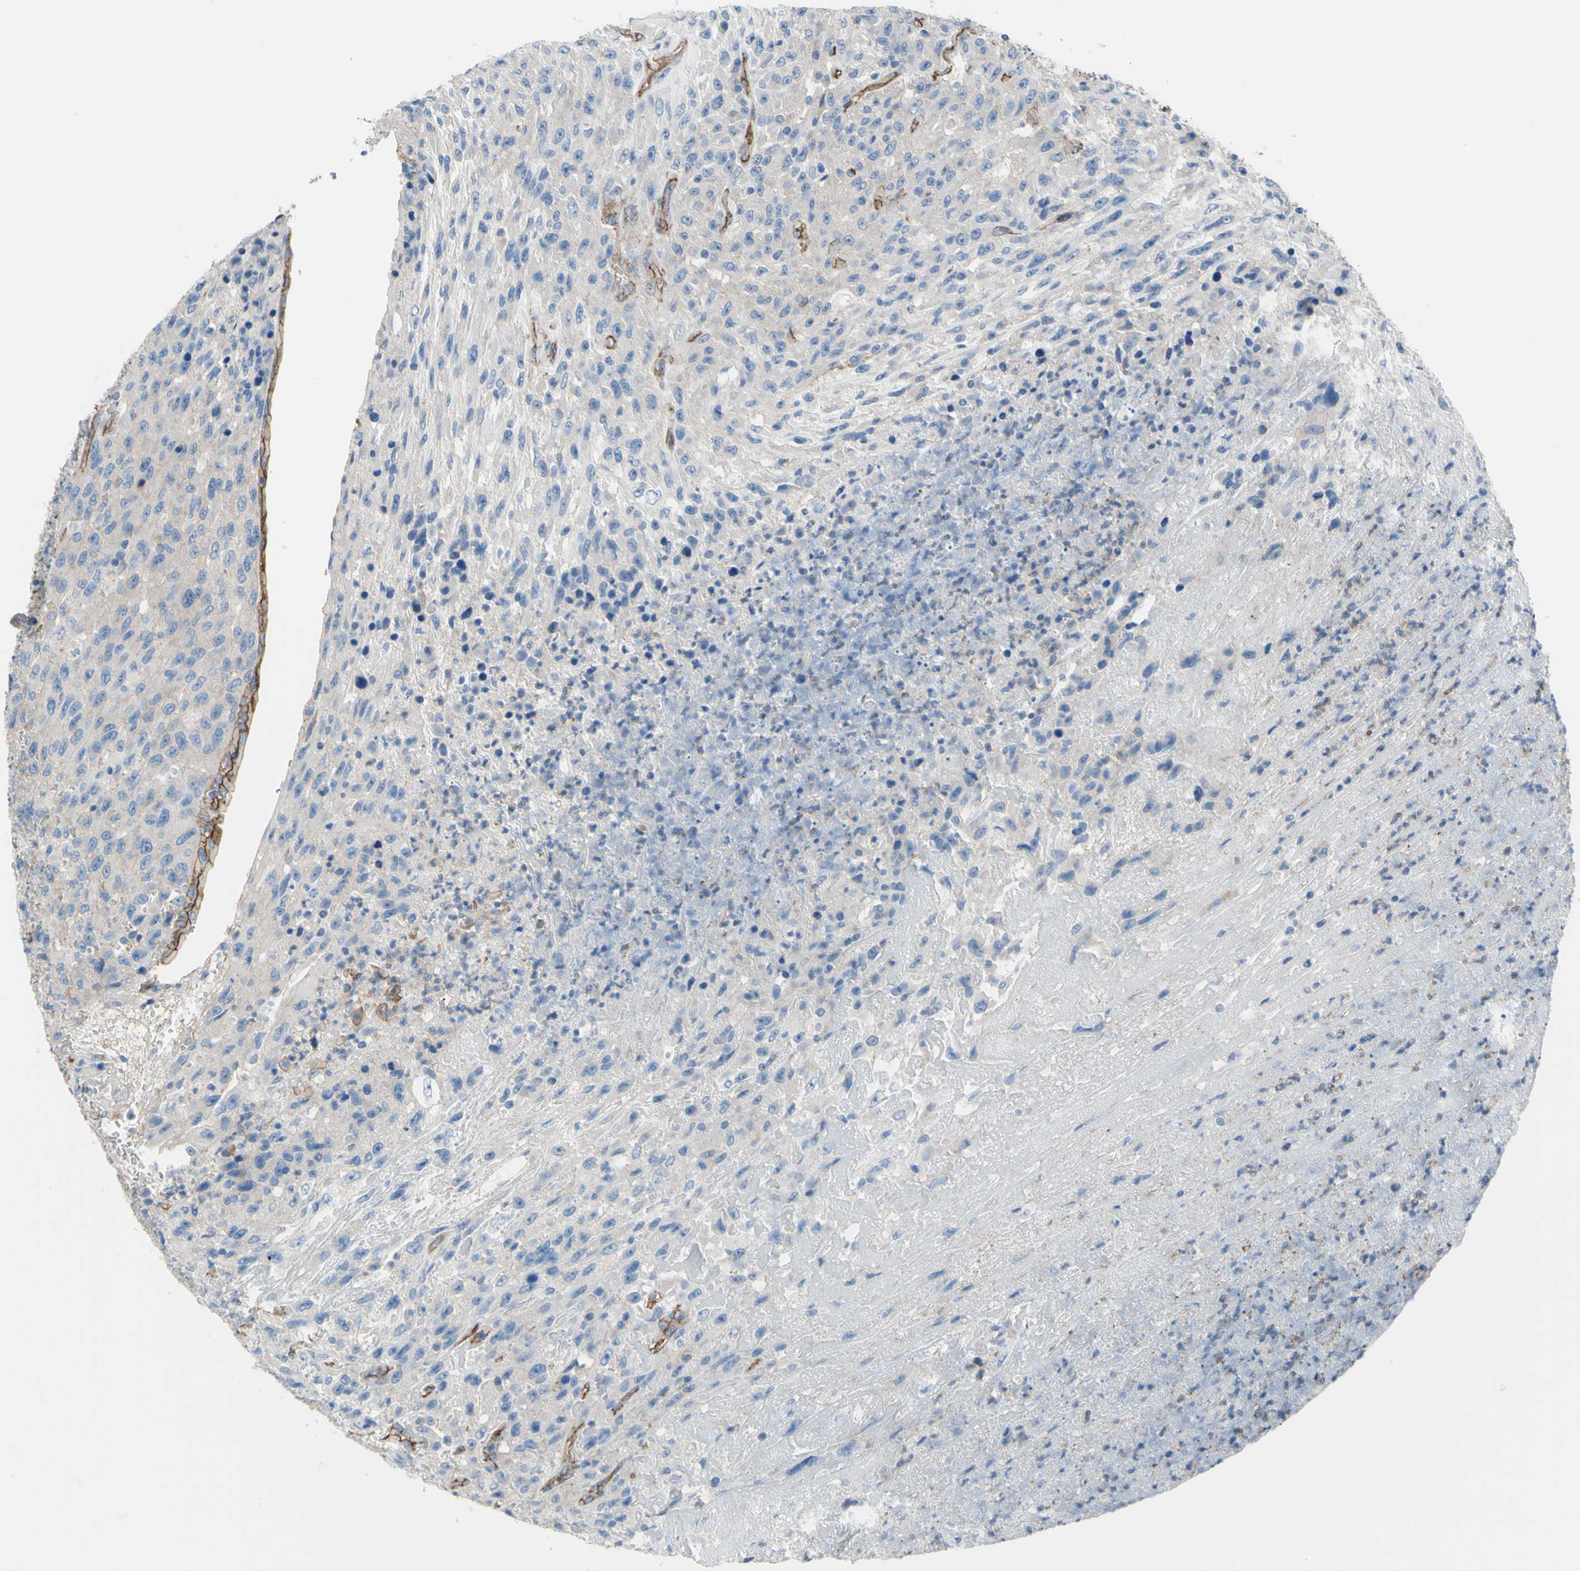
{"staining": {"intensity": "weak", "quantity": ">75%", "location": "cytoplasmic/membranous"}, "tissue": "urothelial cancer", "cell_type": "Tumor cells", "image_type": "cancer", "snomed": [{"axis": "morphology", "description": "Urothelial carcinoma, High grade"}, {"axis": "topography", "description": "Urinary bladder"}], "caption": "The image reveals immunohistochemical staining of urothelial carcinoma (high-grade). There is weak cytoplasmic/membranous staining is appreciated in approximately >75% of tumor cells. (Brightfield microscopy of DAB IHC at high magnification).", "gene": "TPBG", "patient": {"sex": "male", "age": 66}}